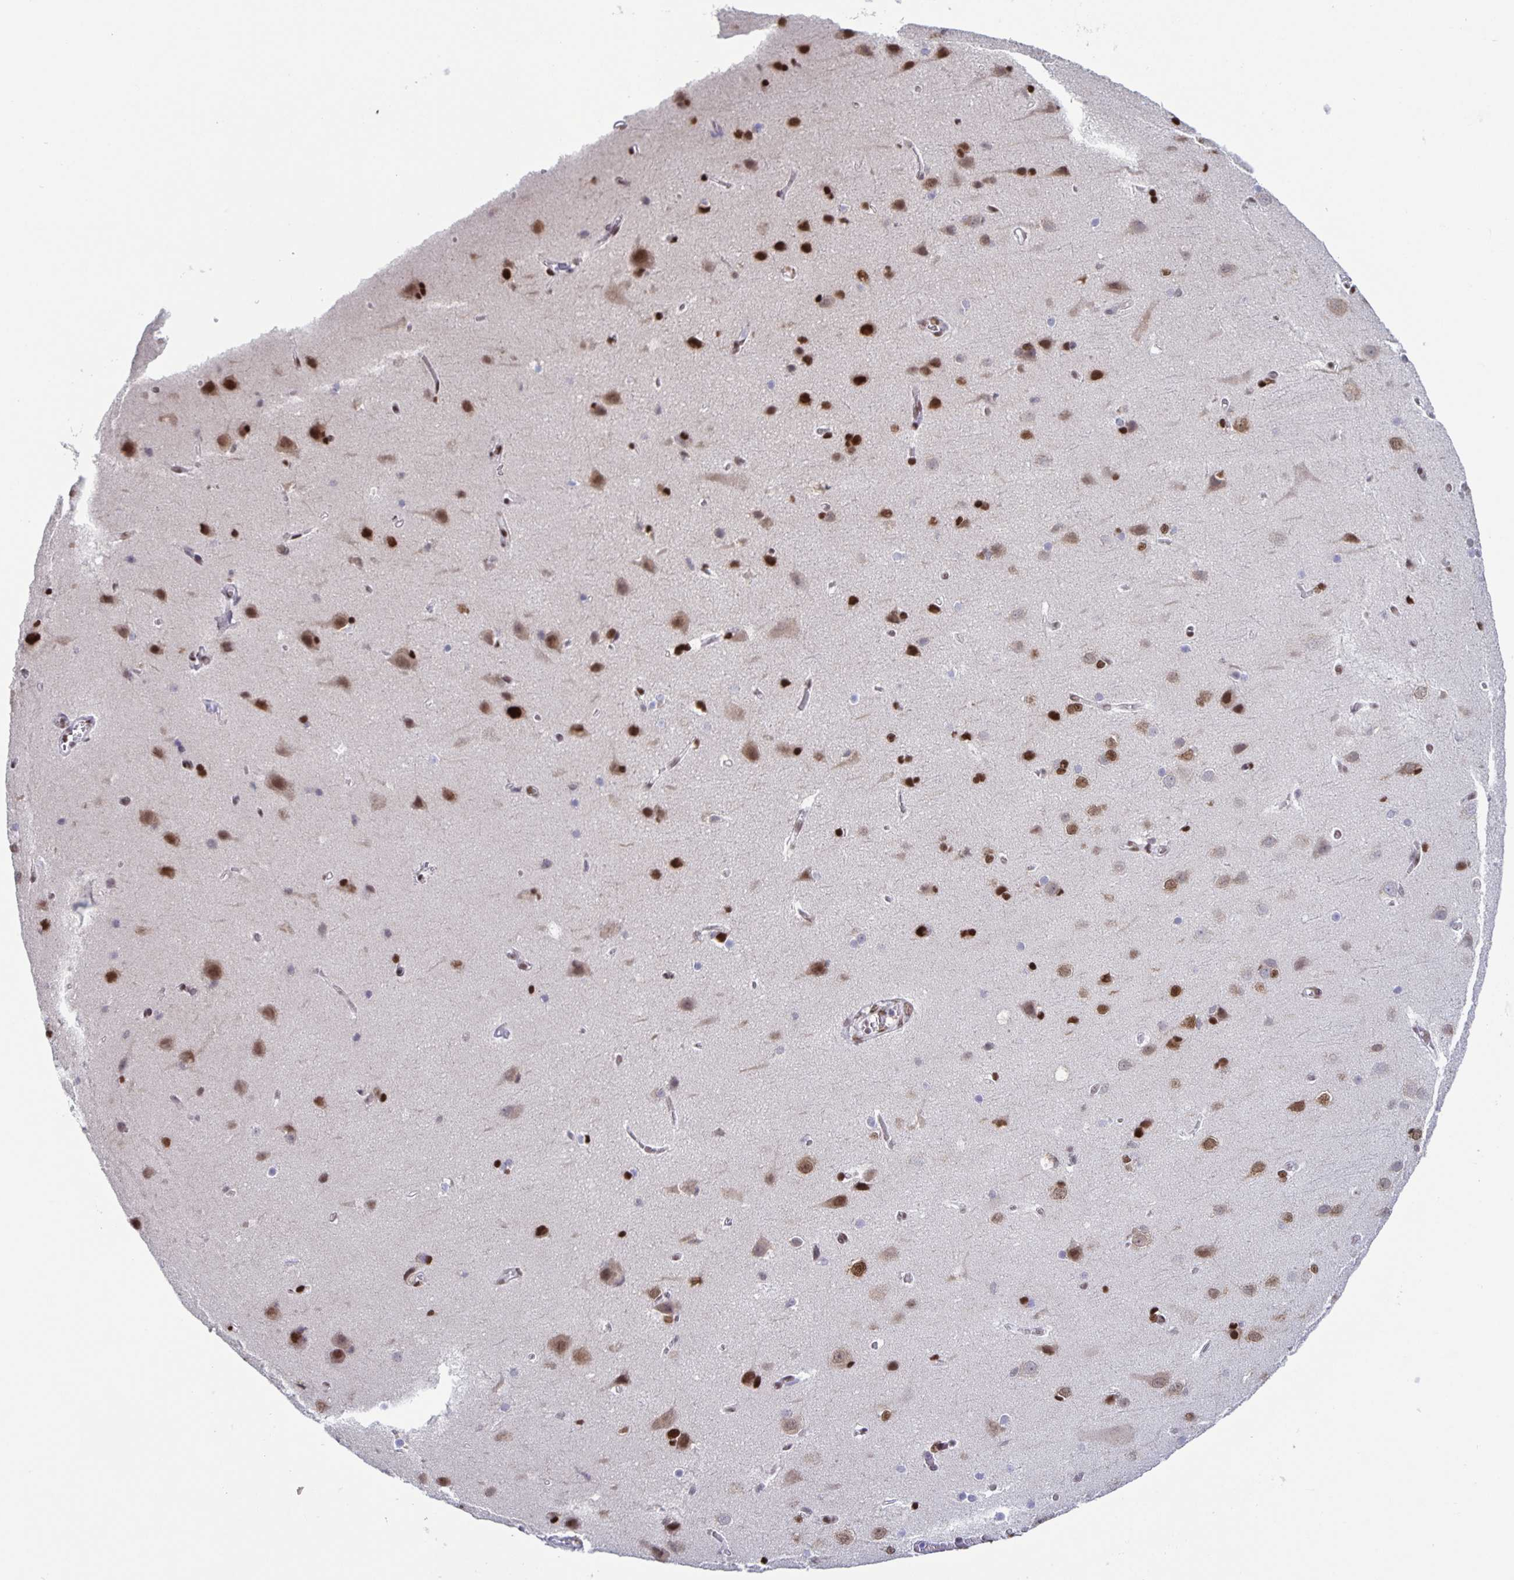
{"staining": {"intensity": "moderate", "quantity": ">75%", "location": "nuclear"}, "tissue": "cerebral cortex", "cell_type": "Endothelial cells", "image_type": "normal", "snomed": [{"axis": "morphology", "description": "Normal tissue, NOS"}, {"axis": "topography", "description": "Cerebral cortex"}], "caption": "Moderate nuclear protein staining is appreciated in about >75% of endothelial cells in cerebral cortex. The protein is stained brown, and the nuclei are stained in blue (DAB (3,3'-diaminobenzidine) IHC with brightfield microscopy, high magnification).", "gene": "JUND", "patient": {"sex": "male", "age": 37}}